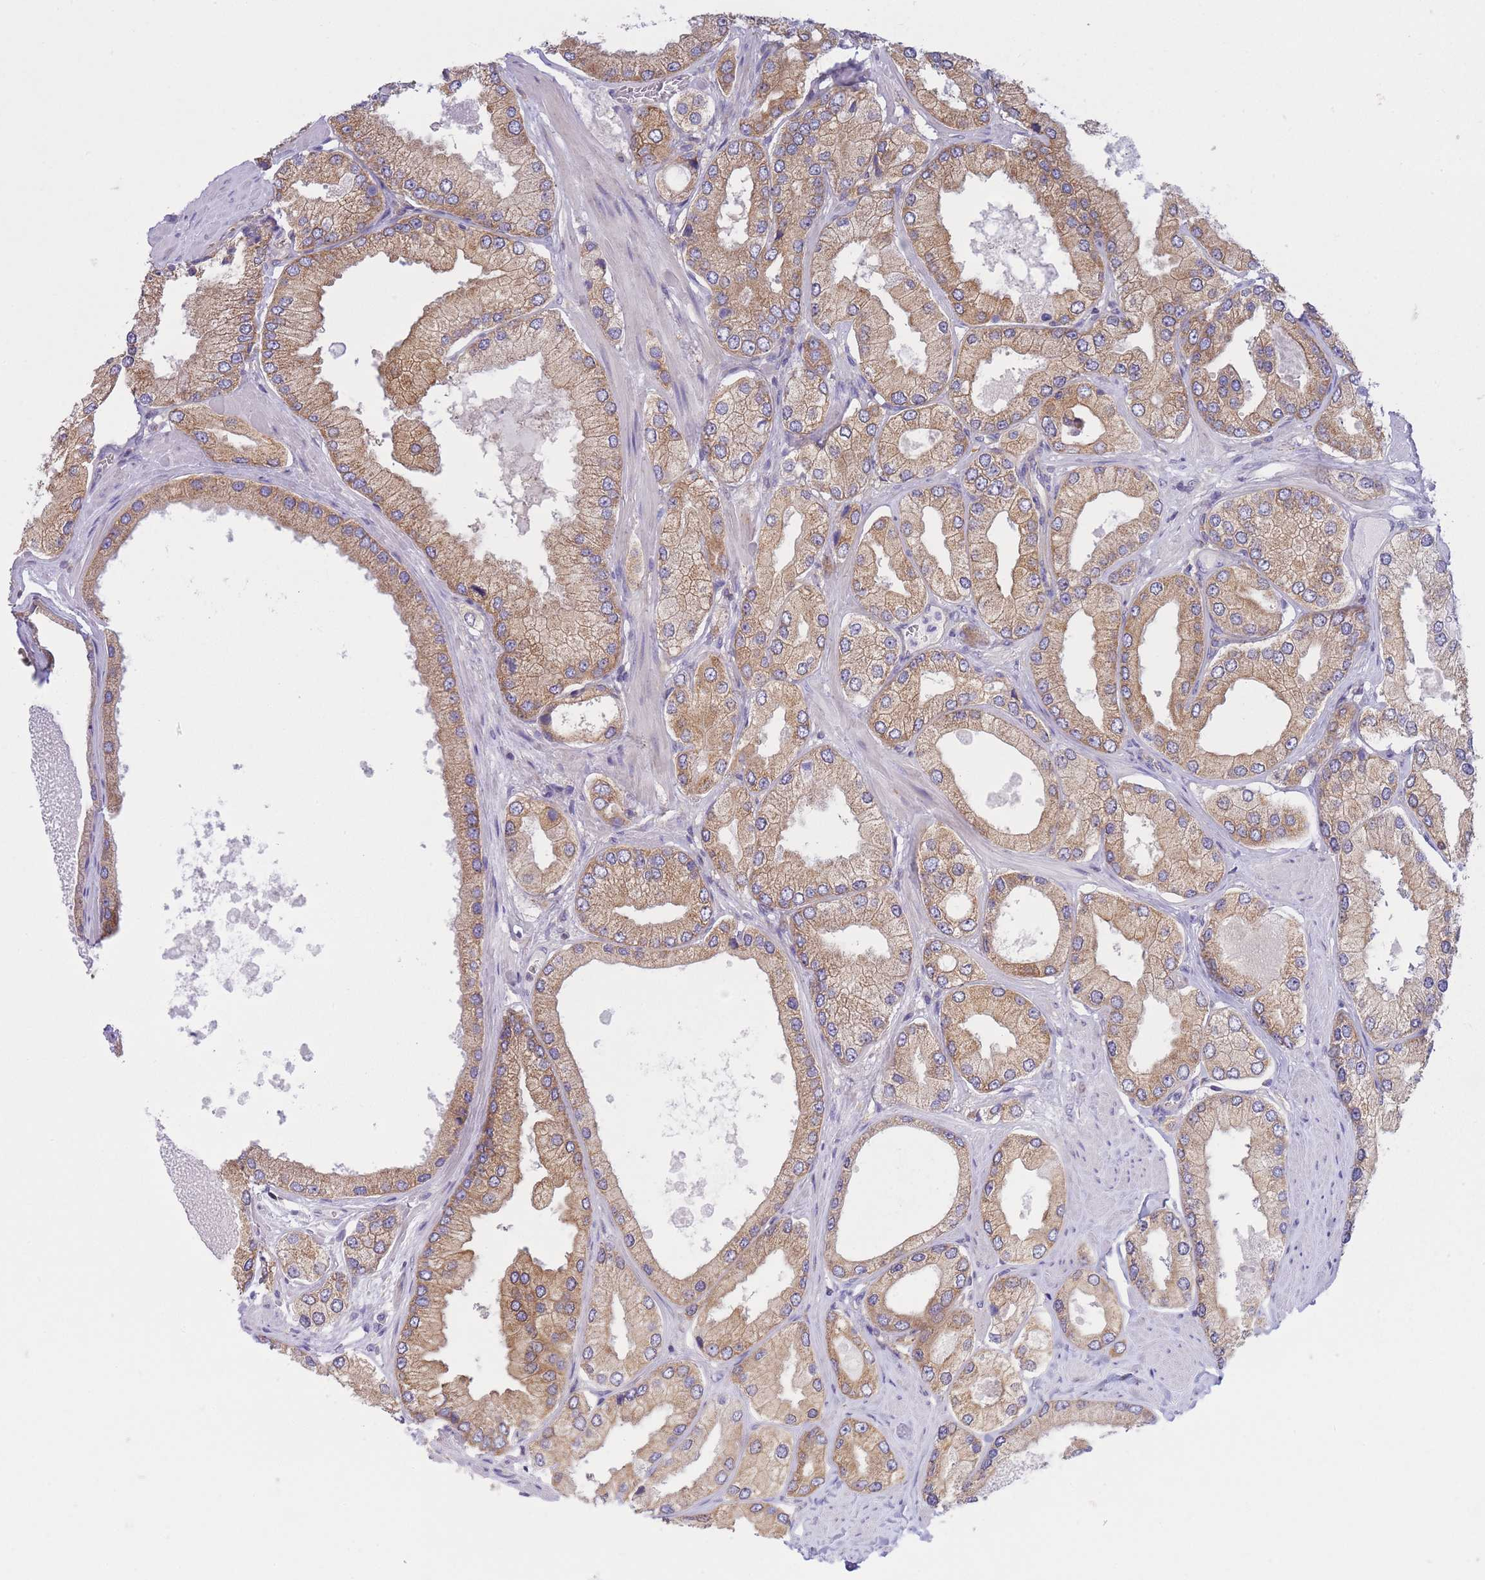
{"staining": {"intensity": "moderate", "quantity": ">75%", "location": "cytoplasmic/membranous"}, "tissue": "prostate cancer", "cell_type": "Tumor cells", "image_type": "cancer", "snomed": [{"axis": "morphology", "description": "Adenocarcinoma, Low grade"}, {"axis": "topography", "description": "Prostate"}], "caption": "Protein staining of low-grade adenocarcinoma (prostate) tissue reveals moderate cytoplasmic/membranous positivity in about >75% of tumor cells.", "gene": "SH2B2", "patient": {"sex": "male", "age": 42}}